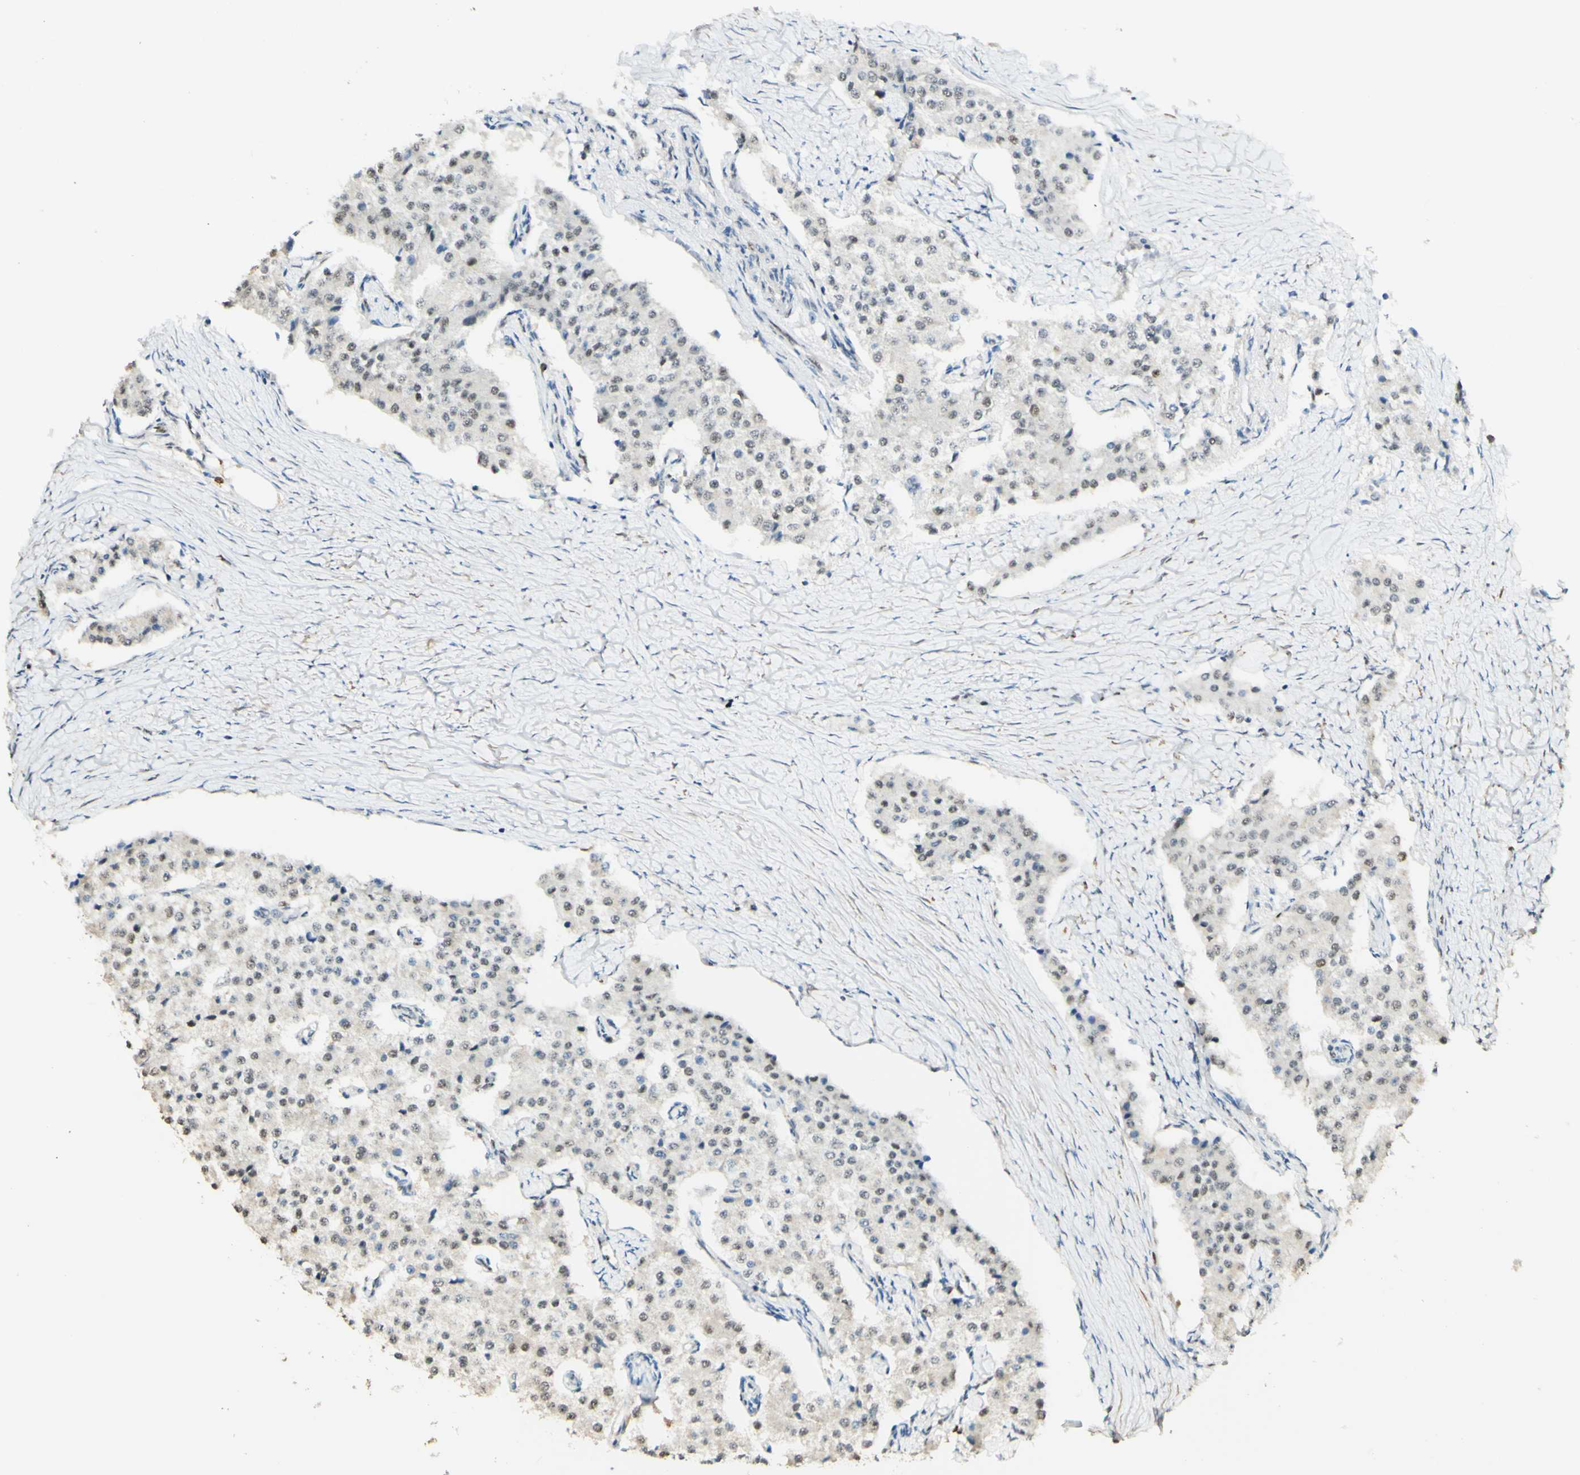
{"staining": {"intensity": "negative", "quantity": "none", "location": "none"}, "tissue": "carcinoid", "cell_type": "Tumor cells", "image_type": "cancer", "snomed": [{"axis": "morphology", "description": "Carcinoid, malignant, NOS"}, {"axis": "topography", "description": "Colon"}], "caption": "Immunohistochemistry (IHC) of human carcinoid shows no positivity in tumor cells.", "gene": "MAP3K4", "patient": {"sex": "female", "age": 52}}